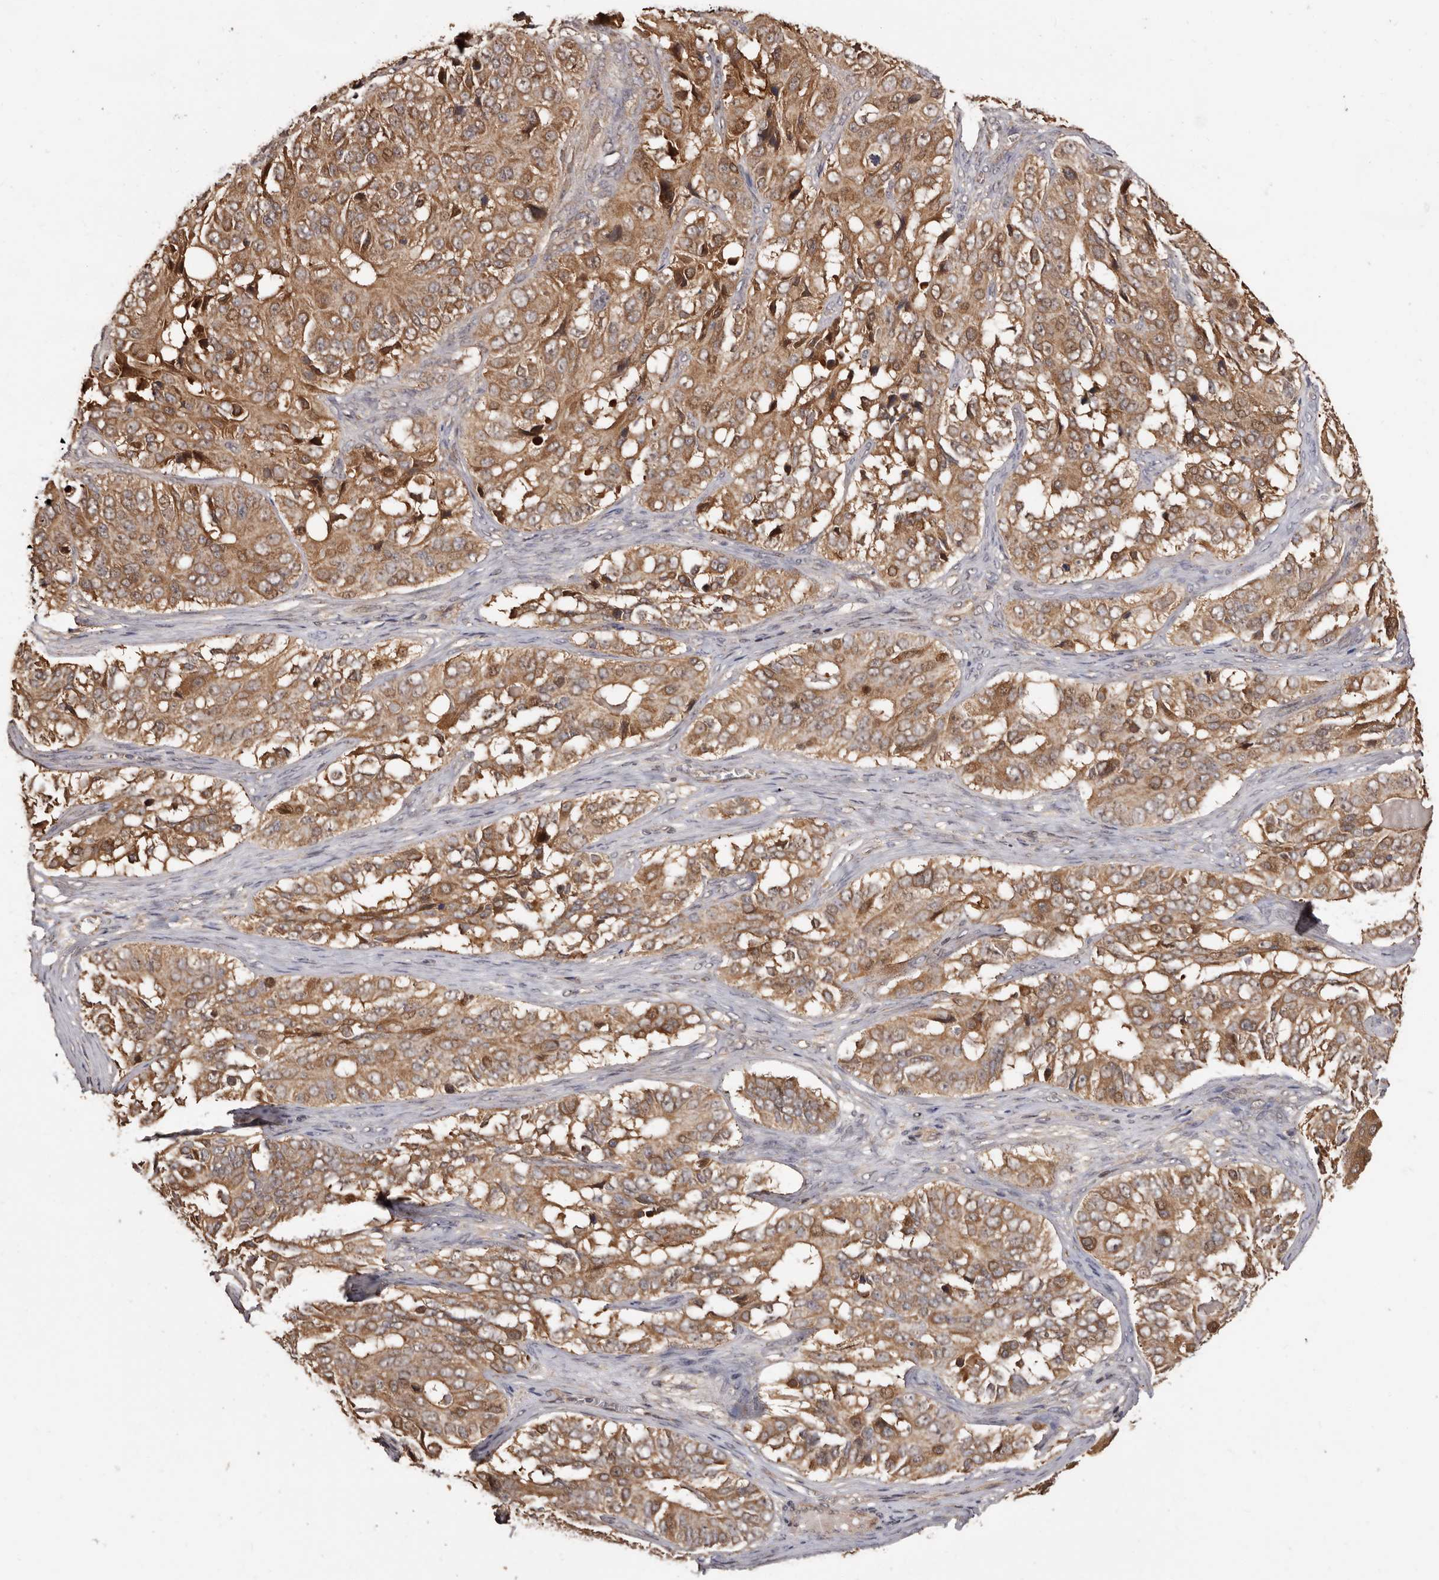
{"staining": {"intensity": "moderate", "quantity": ">75%", "location": "cytoplasmic/membranous"}, "tissue": "ovarian cancer", "cell_type": "Tumor cells", "image_type": "cancer", "snomed": [{"axis": "morphology", "description": "Carcinoma, endometroid"}, {"axis": "topography", "description": "Ovary"}], "caption": "Brown immunohistochemical staining in ovarian endometroid carcinoma exhibits moderate cytoplasmic/membranous expression in approximately >75% of tumor cells. (DAB = brown stain, brightfield microscopy at high magnification).", "gene": "COQ8B", "patient": {"sex": "female", "age": 51}}